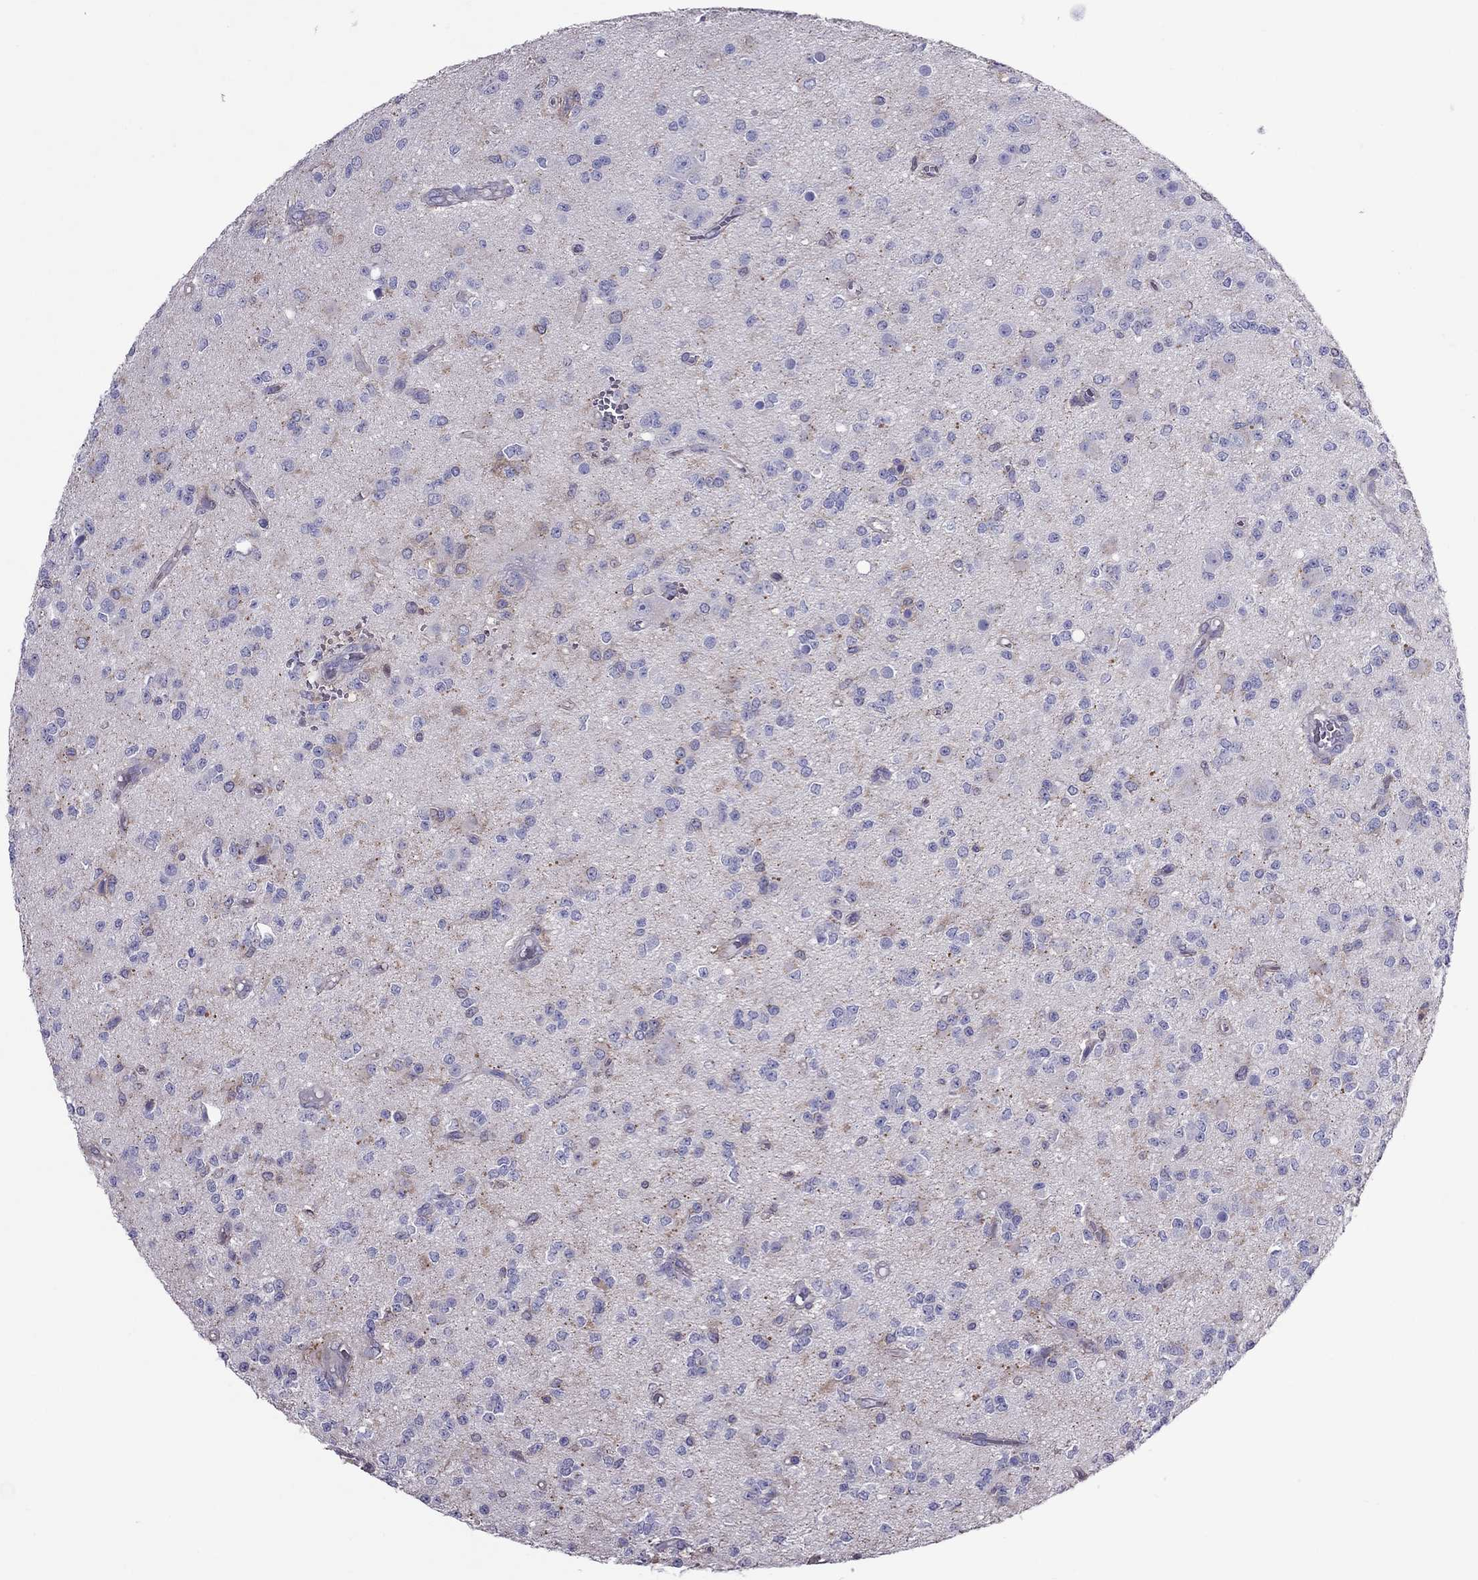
{"staining": {"intensity": "negative", "quantity": "none", "location": "none"}, "tissue": "glioma", "cell_type": "Tumor cells", "image_type": "cancer", "snomed": [{"axis": "morphology", "description": "Glioma, malignant, Low grade"}, {"axis": "topography", "description": "Brain"}], "caption": "IHC photomicrograph of neoplastic tissue: human malignant glioma (low-grade) stained with DAB reveals no significant protein positivity in tumor cells.", "gene": "TEX22", "patient": {"sex": "female", "age": 45}}